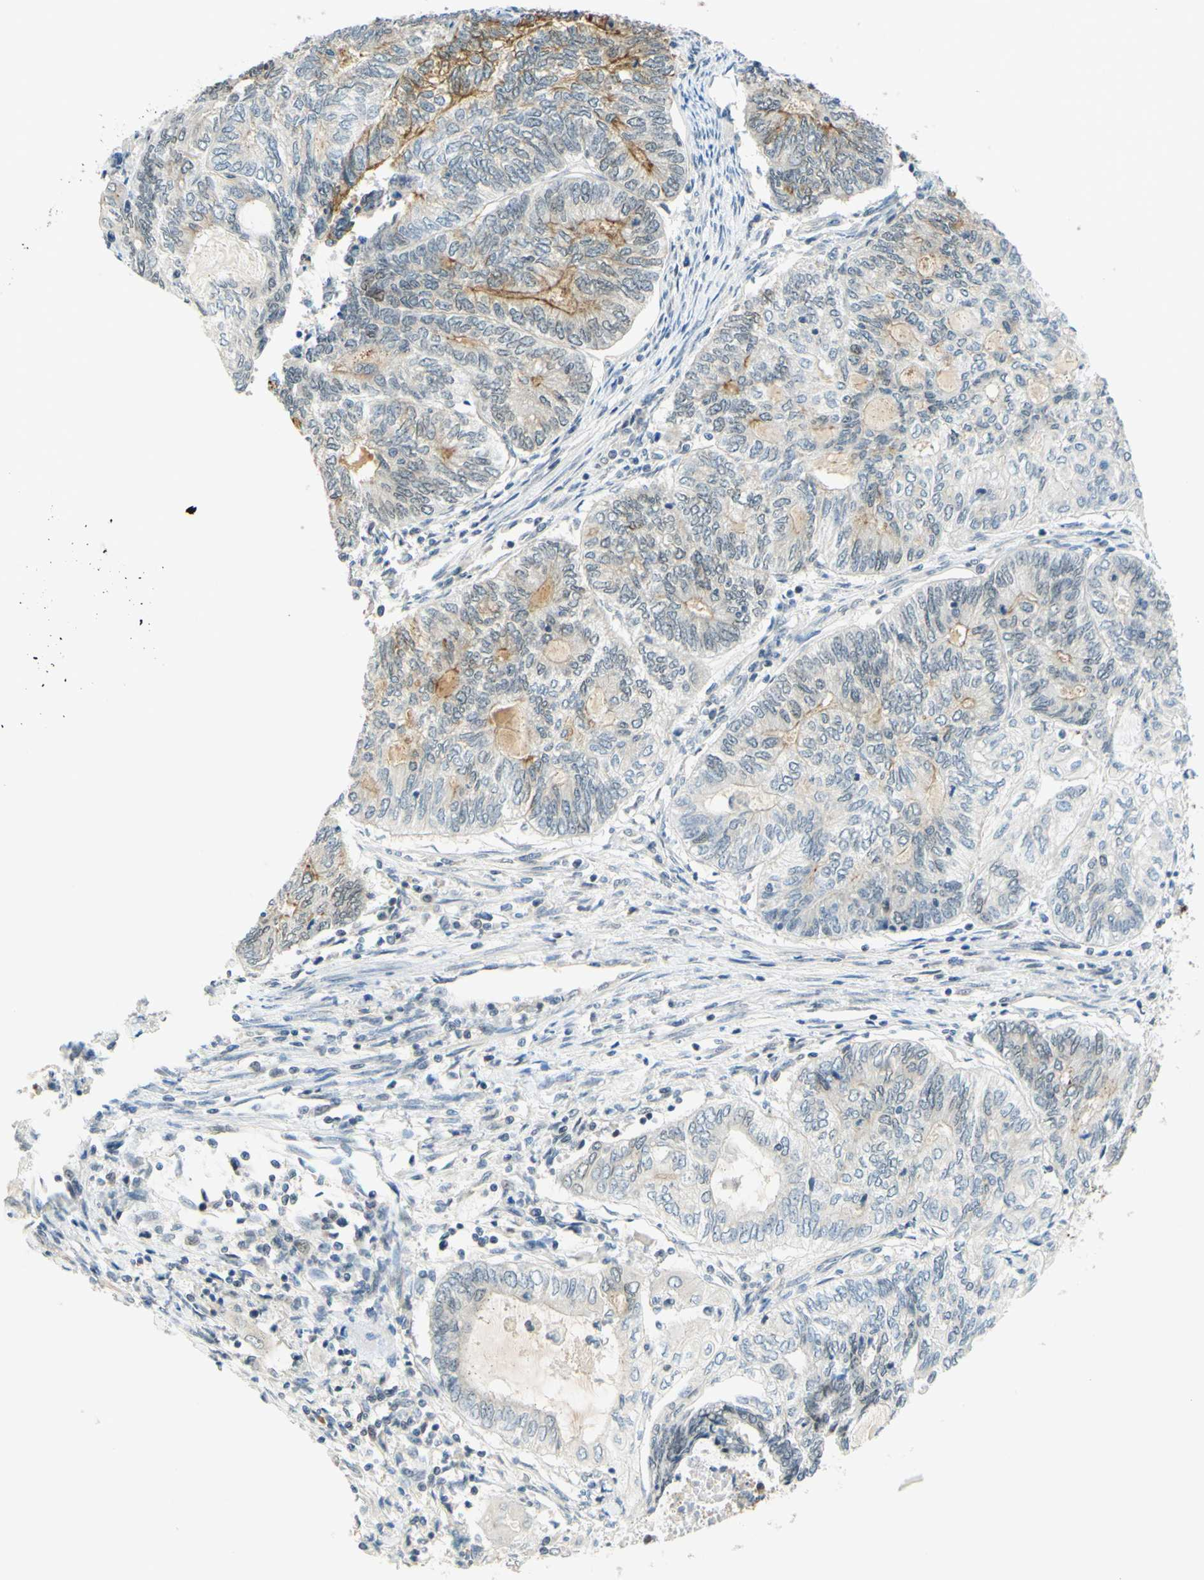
{"staining": {"intensity": "weak", "quantity": "<25%", "location": "cytoplasmic/membranous"}, "tissue": "endometrial cancer", "cell_type": "Tumor cells", "image_type": "cancer", "snomed": [{"axis": "morphology", "description": "Adenocarcinoma, NOS"}, {"axis": "topography", "description": "Uterus"}, {"axis": "topography", "description": "Endometrium"}], "caption": "Endometrial adenocarcinoma stained for a protein using IHC reveals no expression tumor cells.", "gene": "C2CD2L", "patient": {"sex": "female", "age": 70}}